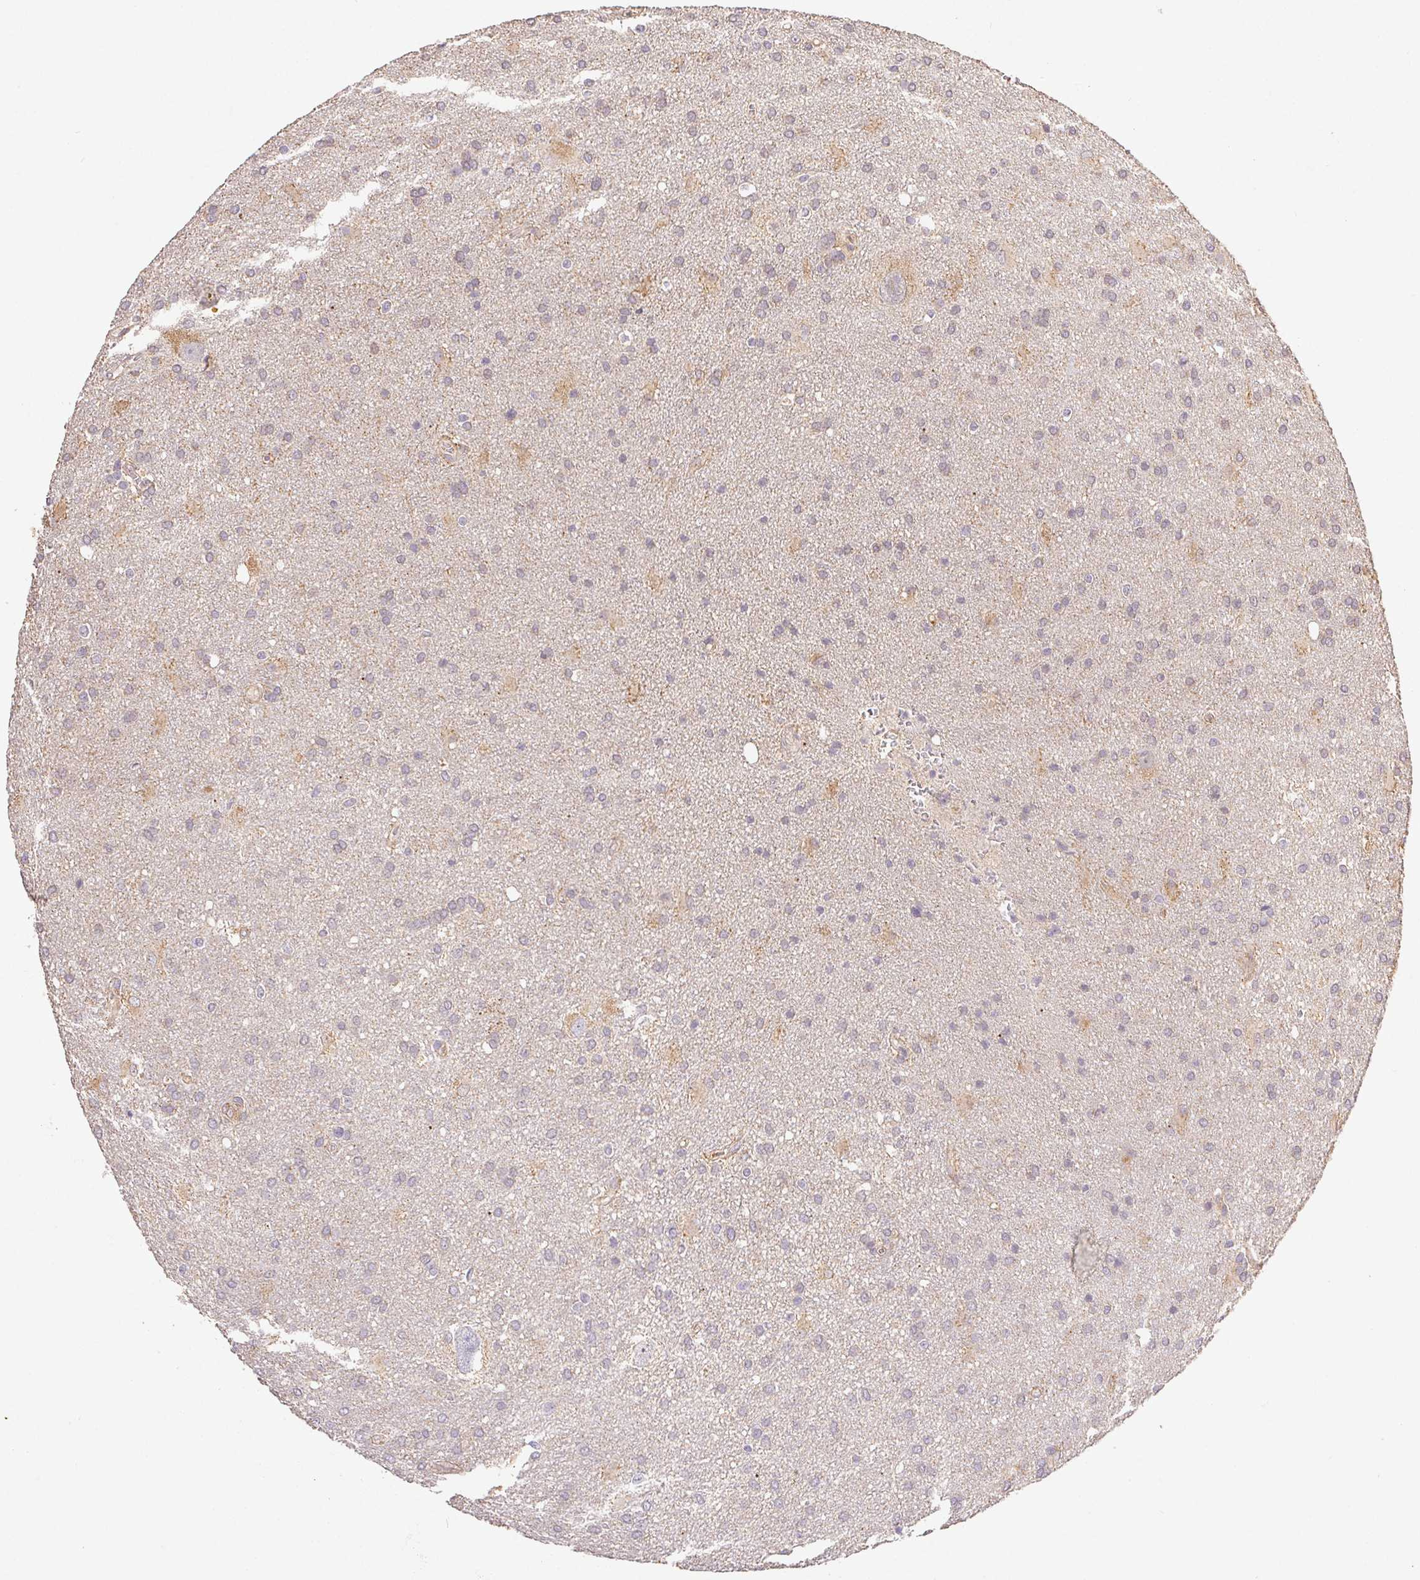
{"staining": {"intensity": "negative", "quantity": "none", "location": "none"}, "tissue": "glioma", "cell_type": "Tumor cells", "image_type": "cancer", "snomed": [{"axis": "morphology", "description": "Glioma, malignant, Low grade"}, {"axis": "topography", "description": "Brain"}], "caption": "A high-resolution image shows IHC staining of glioma, which demonstrates no significant expression in tumor cells.", "gene": "RAB11A", "patient": {"sex": "male", "age": 66}}